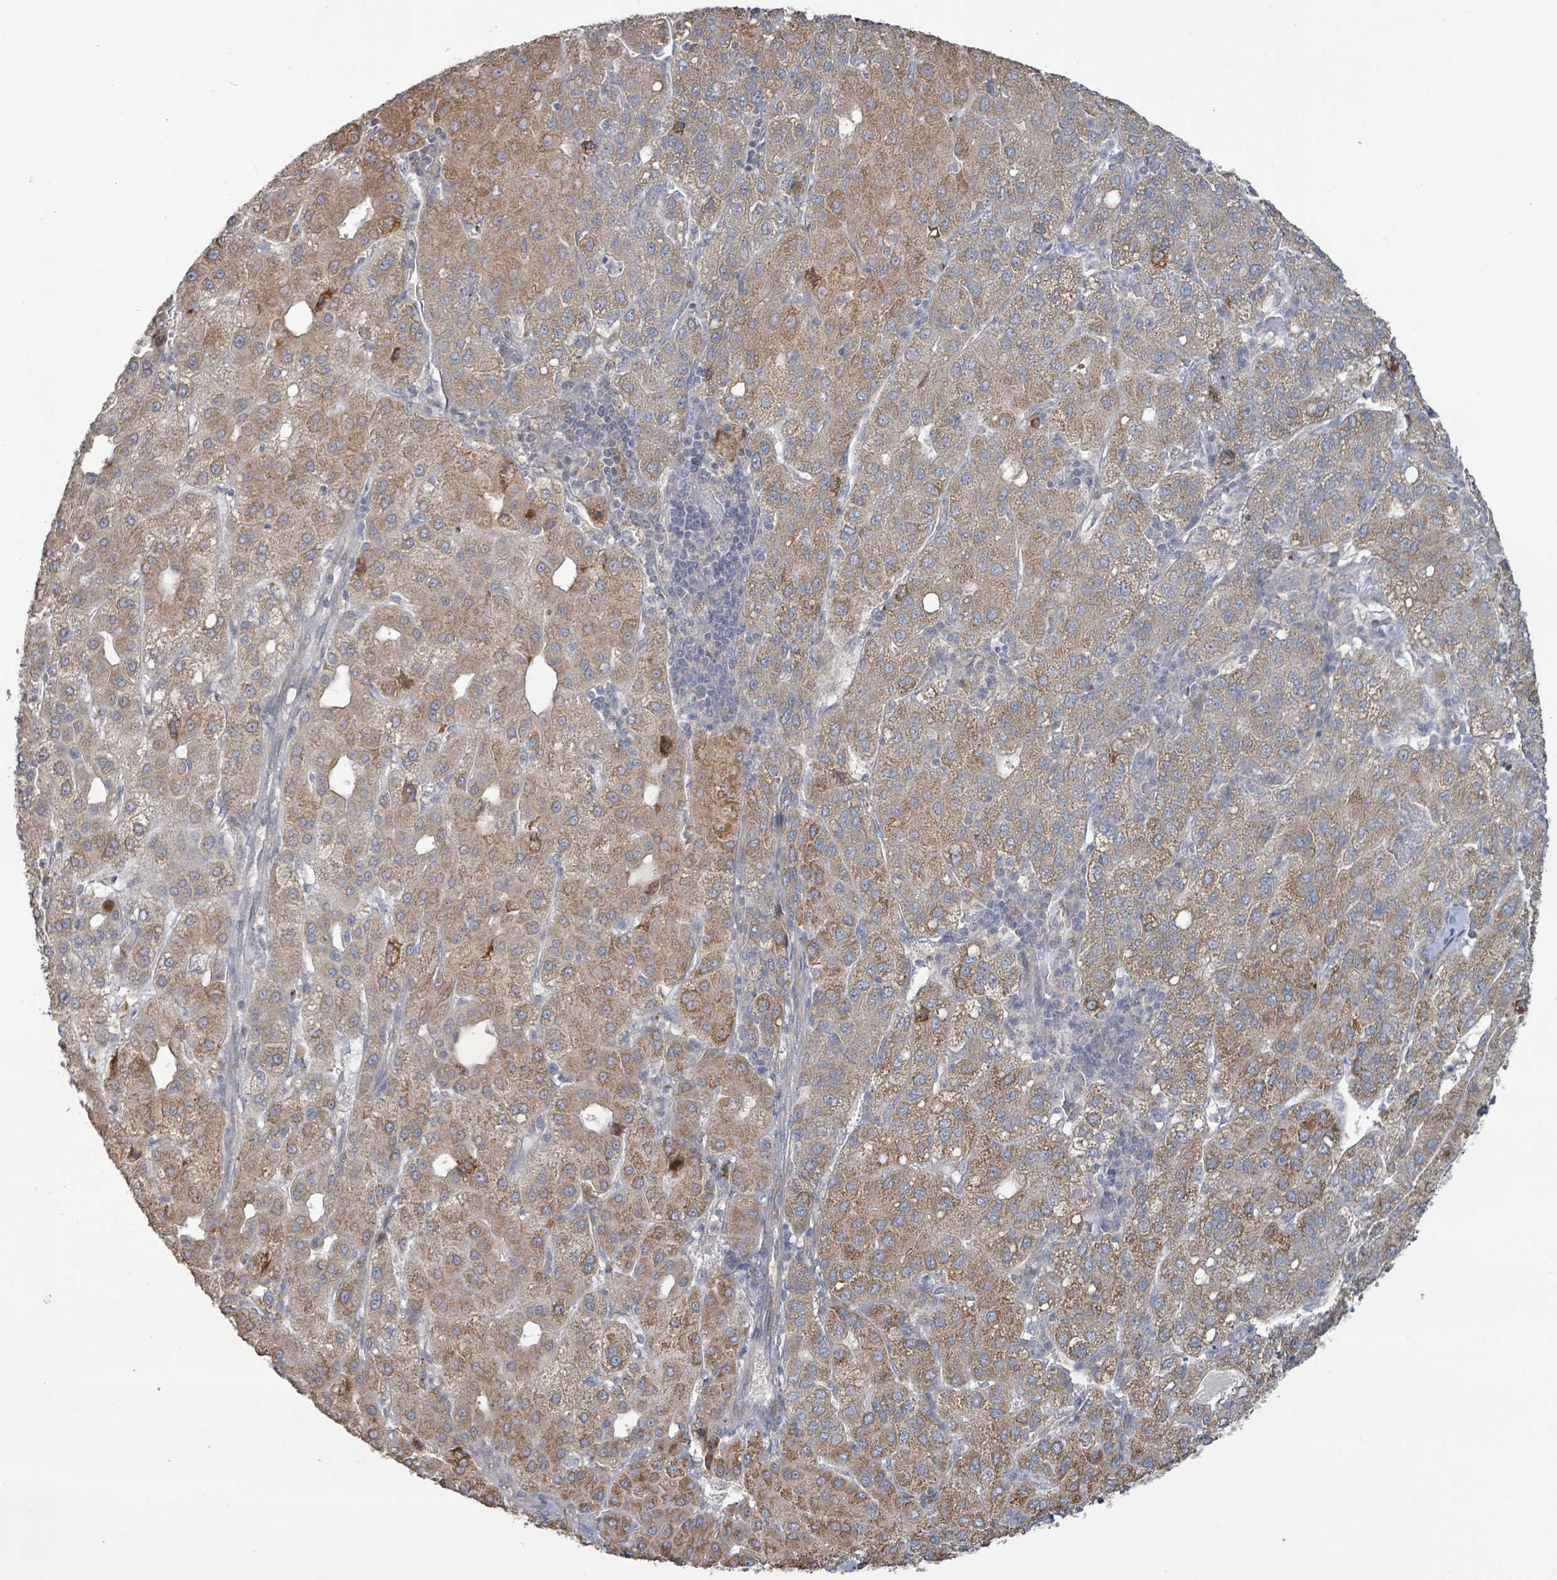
{"staining": {"intensity": "moderate", "quantity": ">75%", "location": "cytoplasmic/membranous"}, "tissue": "liver cancer", "cell_type": "Tumor cells", "image_type": "cancer", "snomed": [{"axis": "morphology", "description": "Carcinoma, Hepatocellular, NOS"}, {"axis": "topography", "description": "Liver"}], "caption": "Human liver cancer stained for a protein (brown) shows moderate cytoplasmic/membranous positive positivity in approximately >75% of tumor cells.", "gene": "KCNS2", "patient": {"sex": "male", "age": 65}}